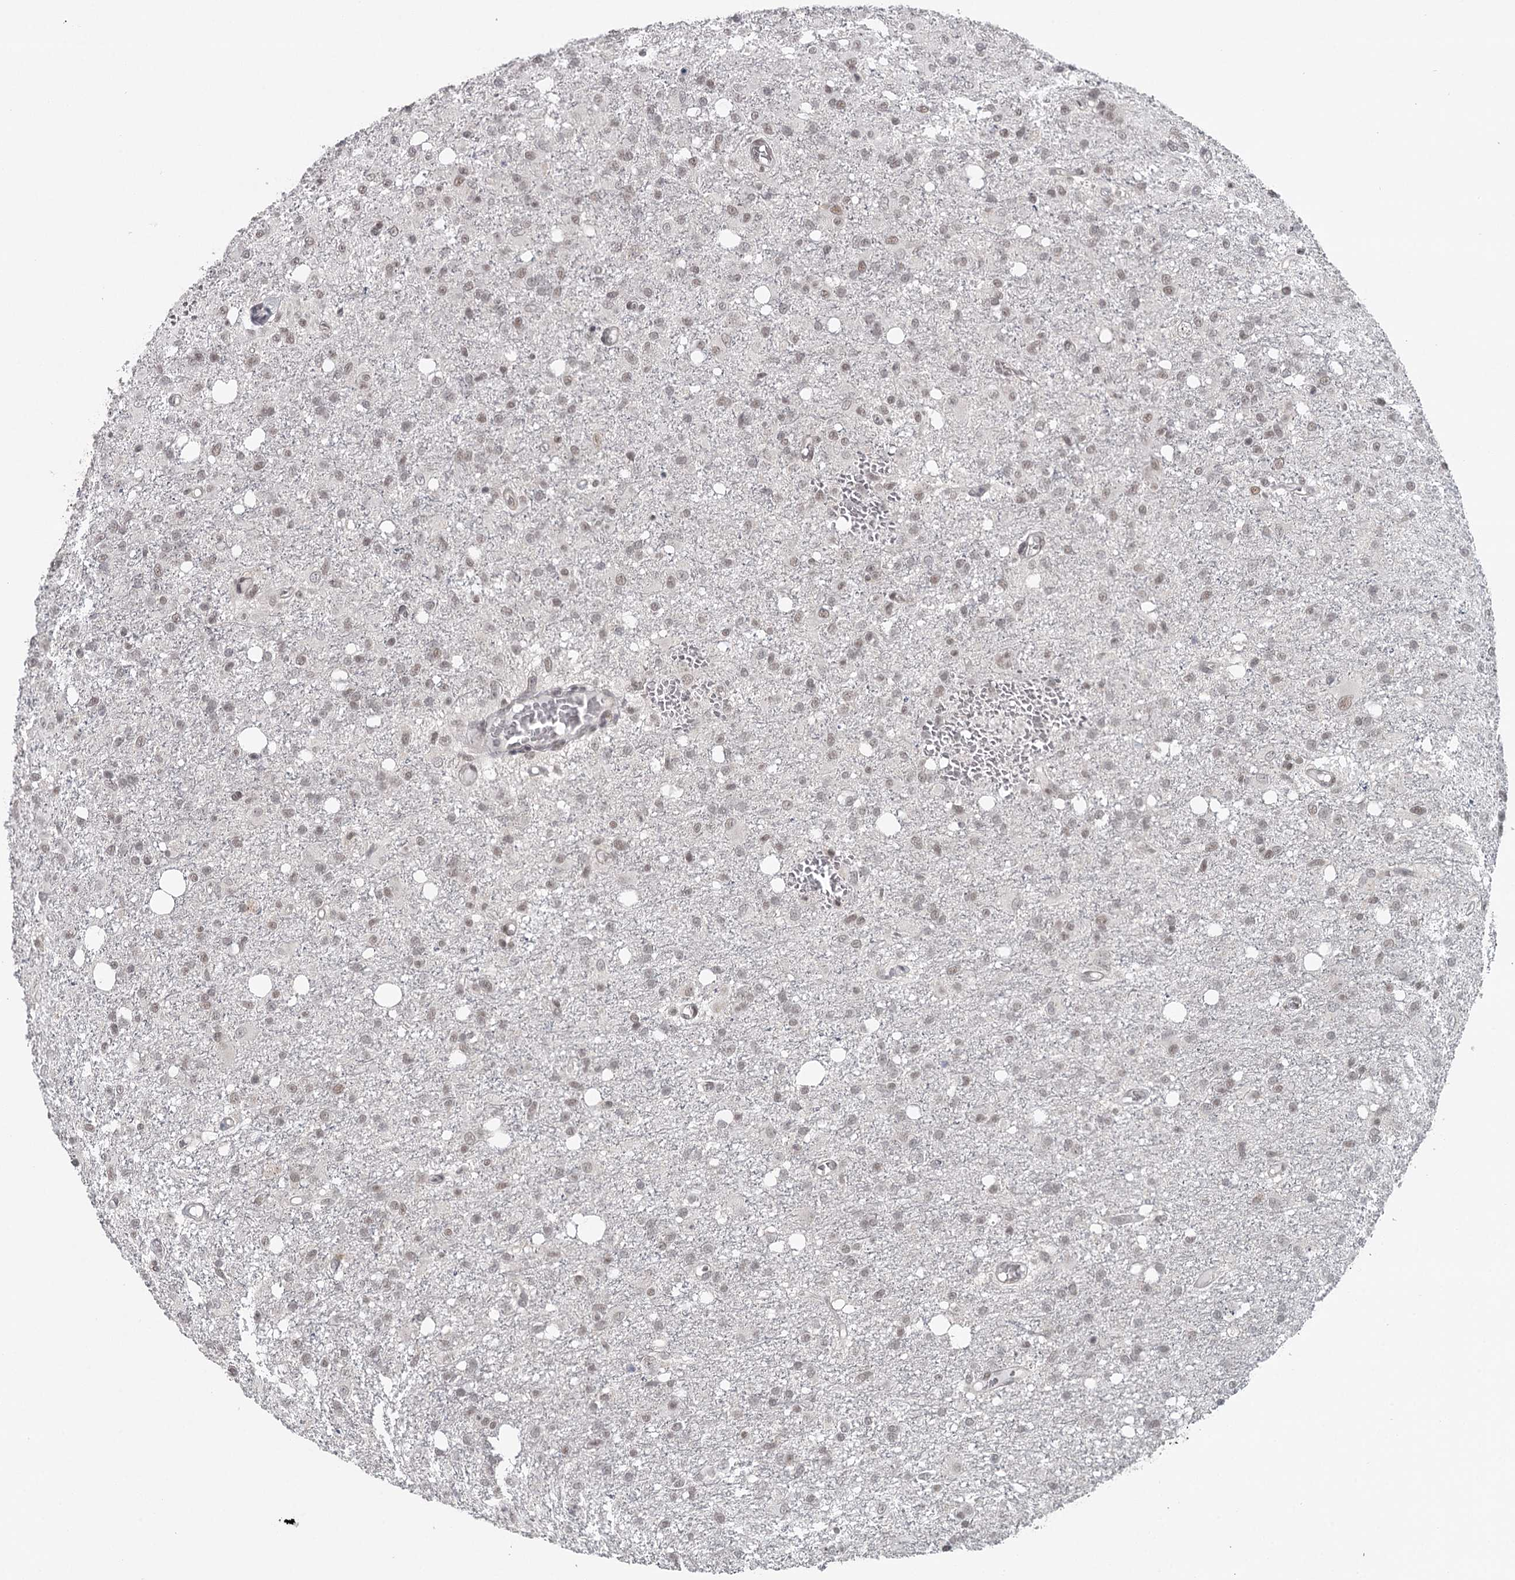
{"staining": {"intensity": "moderate", "quantity": ">75%", "location": "nuclear"}, "tissue": "glioma", "cell_type": "Tumor cells", "image_type": "cancer", "snomed": [{"axis": "morphology", "description": "Glioma, malignant, High grade"}, {"axis": "topography", "description": "Brain"}], "caption": "Glioma stained with a protein marker exhibits moderate staining in tumor cells.", "gene": "FAM13C", "patient": {"sex": "female", "age": 59}}